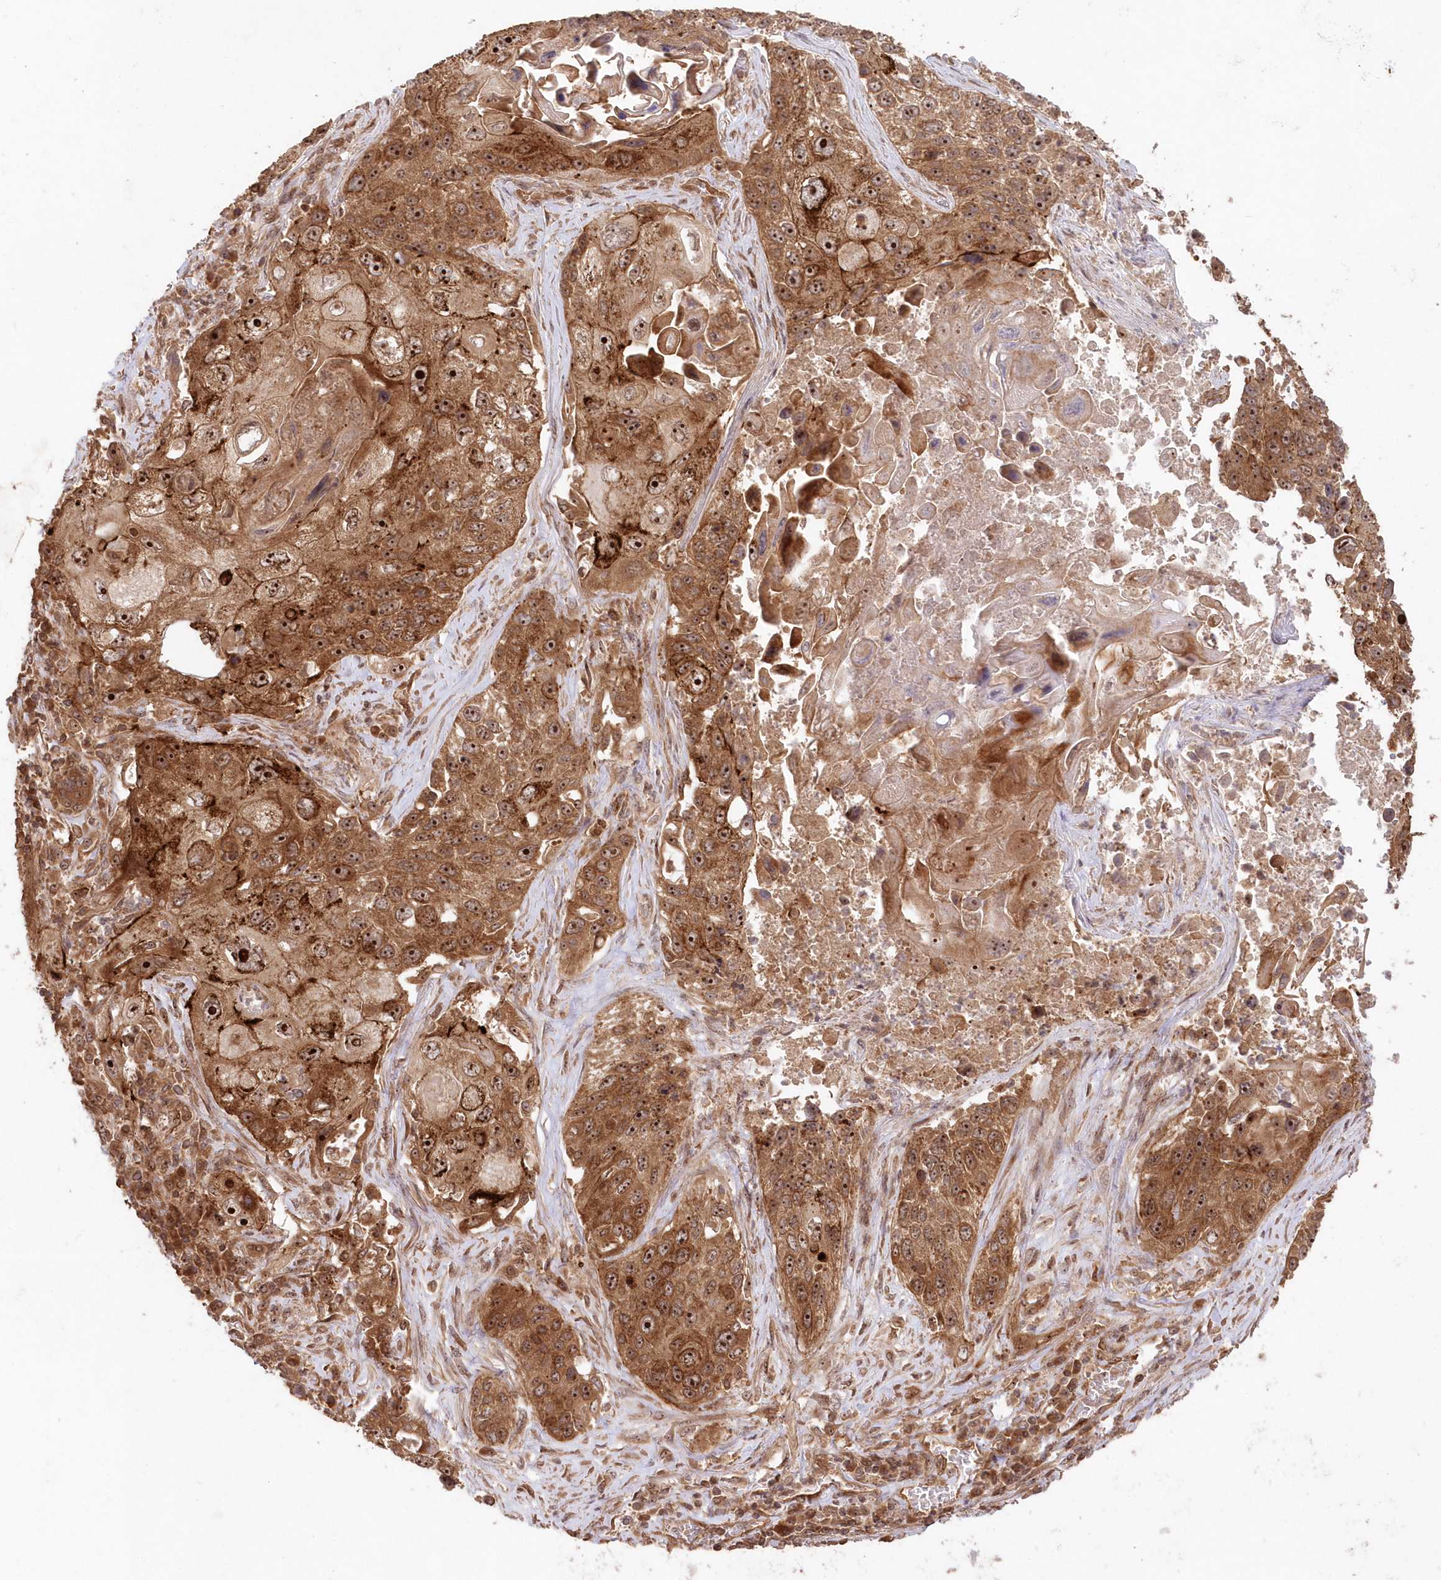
{"staining": {"intensity": "strong", "quantity": ">75%", "location": "cytoplasmic/membranous,nuclear"}, "tissue": "lung cancer", "cell_type": "Tumor cells", "image_type": "cancer", "snomed": [{"axis": "morphology", "description": "Squamous cell carcinoma, NOS"}, {"axis": "topography", "description": "Lung"}], "caption": "Lung cancer tissue reveals strong cytoplasmic/membranous and nuclear expression in about >75% of tumor cells, visualized by immunohistochemistry. (Brightfield microscopy of DAB IHC at high magnification).", "gene": "SERINC1", "patient": {"sex": "male", "age": 61}}